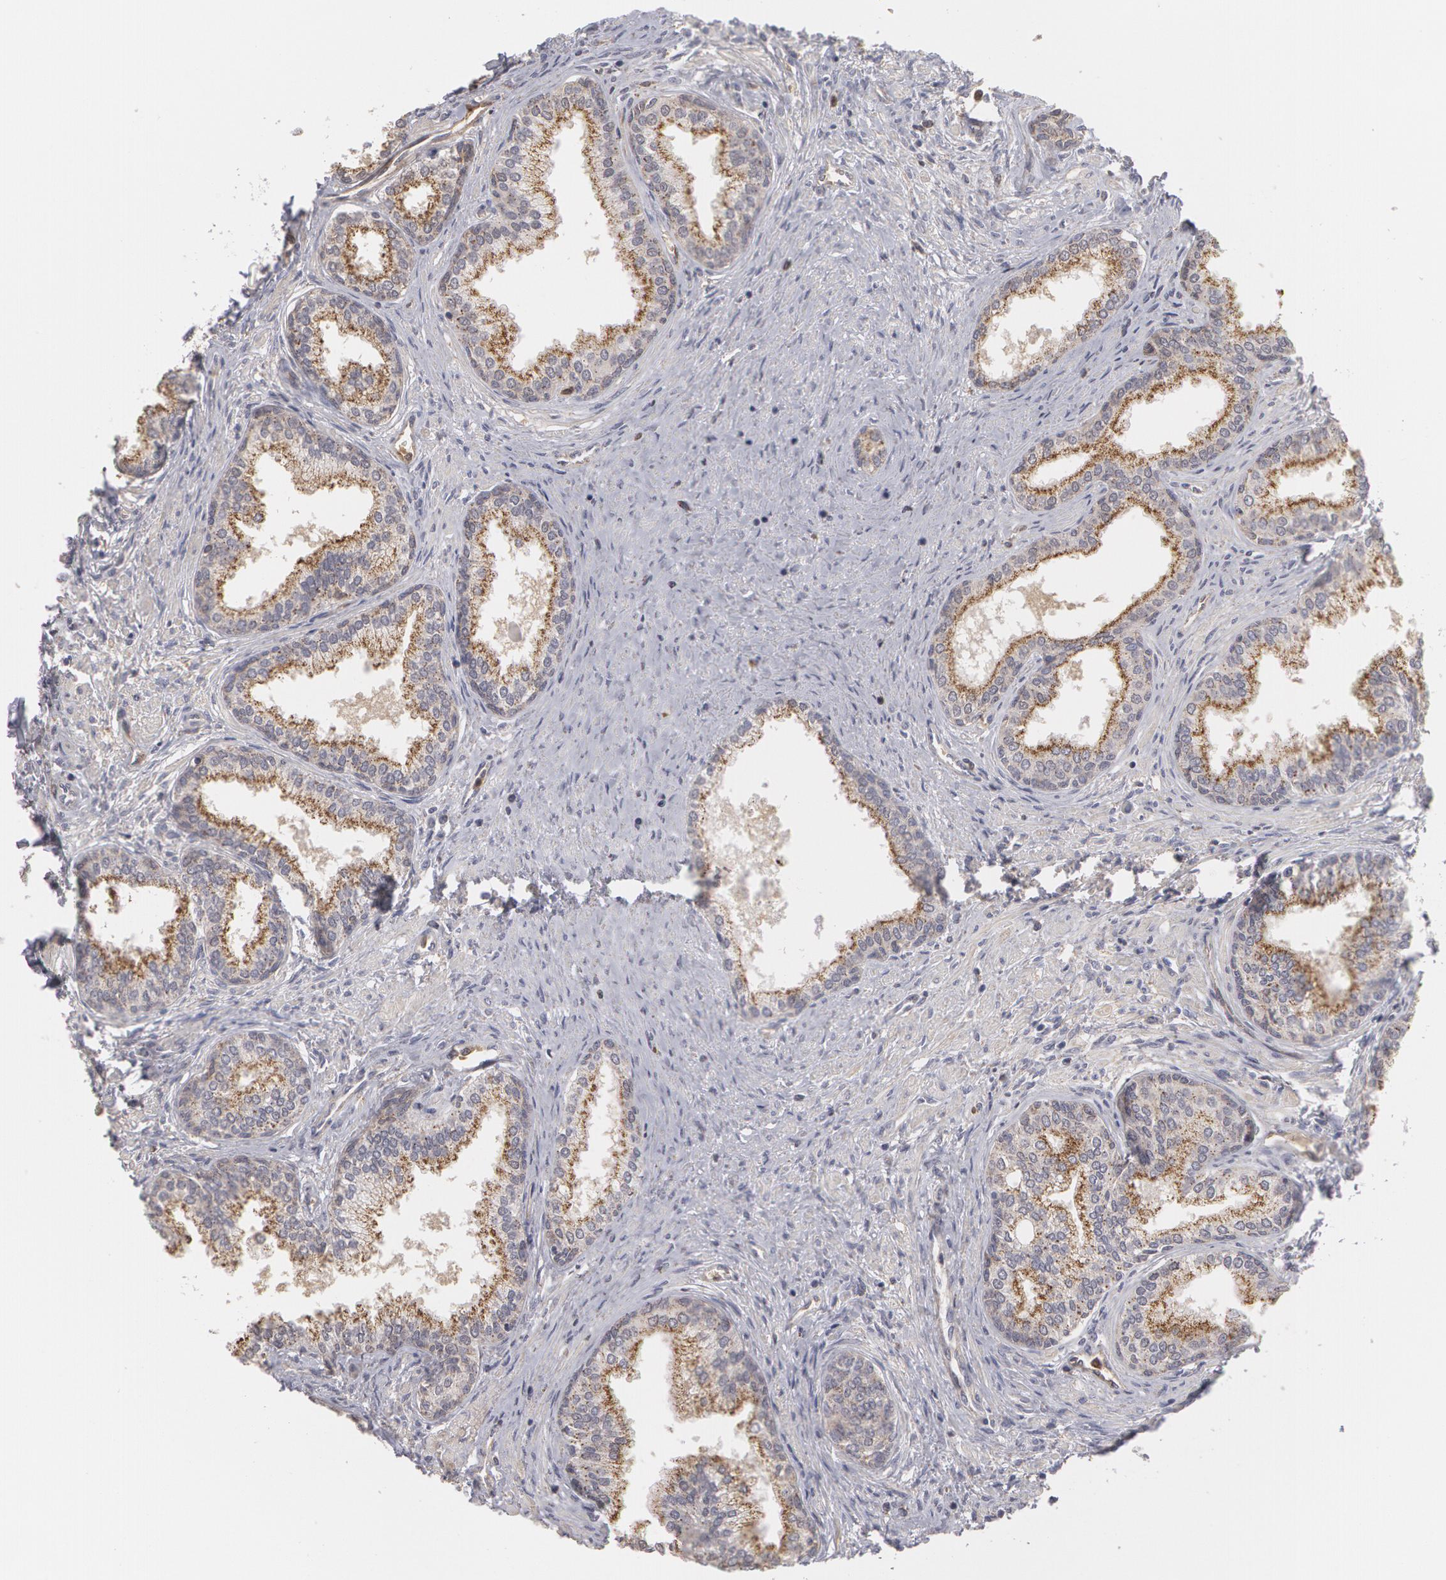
{"staining": {"intensity": "moderate", "quantity": ">75%", "location": "cytoplasmic/membranous"}, "tissue": "prostate", "cell_type": "Glandular cells", "image_type": "normal", "snomed": [{"axis": "morphology", "description": "Normal tissue, NOS"}, {"axis": "topography", "description": "Prostate"}], "caption": "Human prostate stained with a brown dye demonstrates moderate cytoplasmic/membranous positive expression in approximately >75% of glandular cells.", "gene": "CAT", "patient": {"sex": "male", "age": 68}}